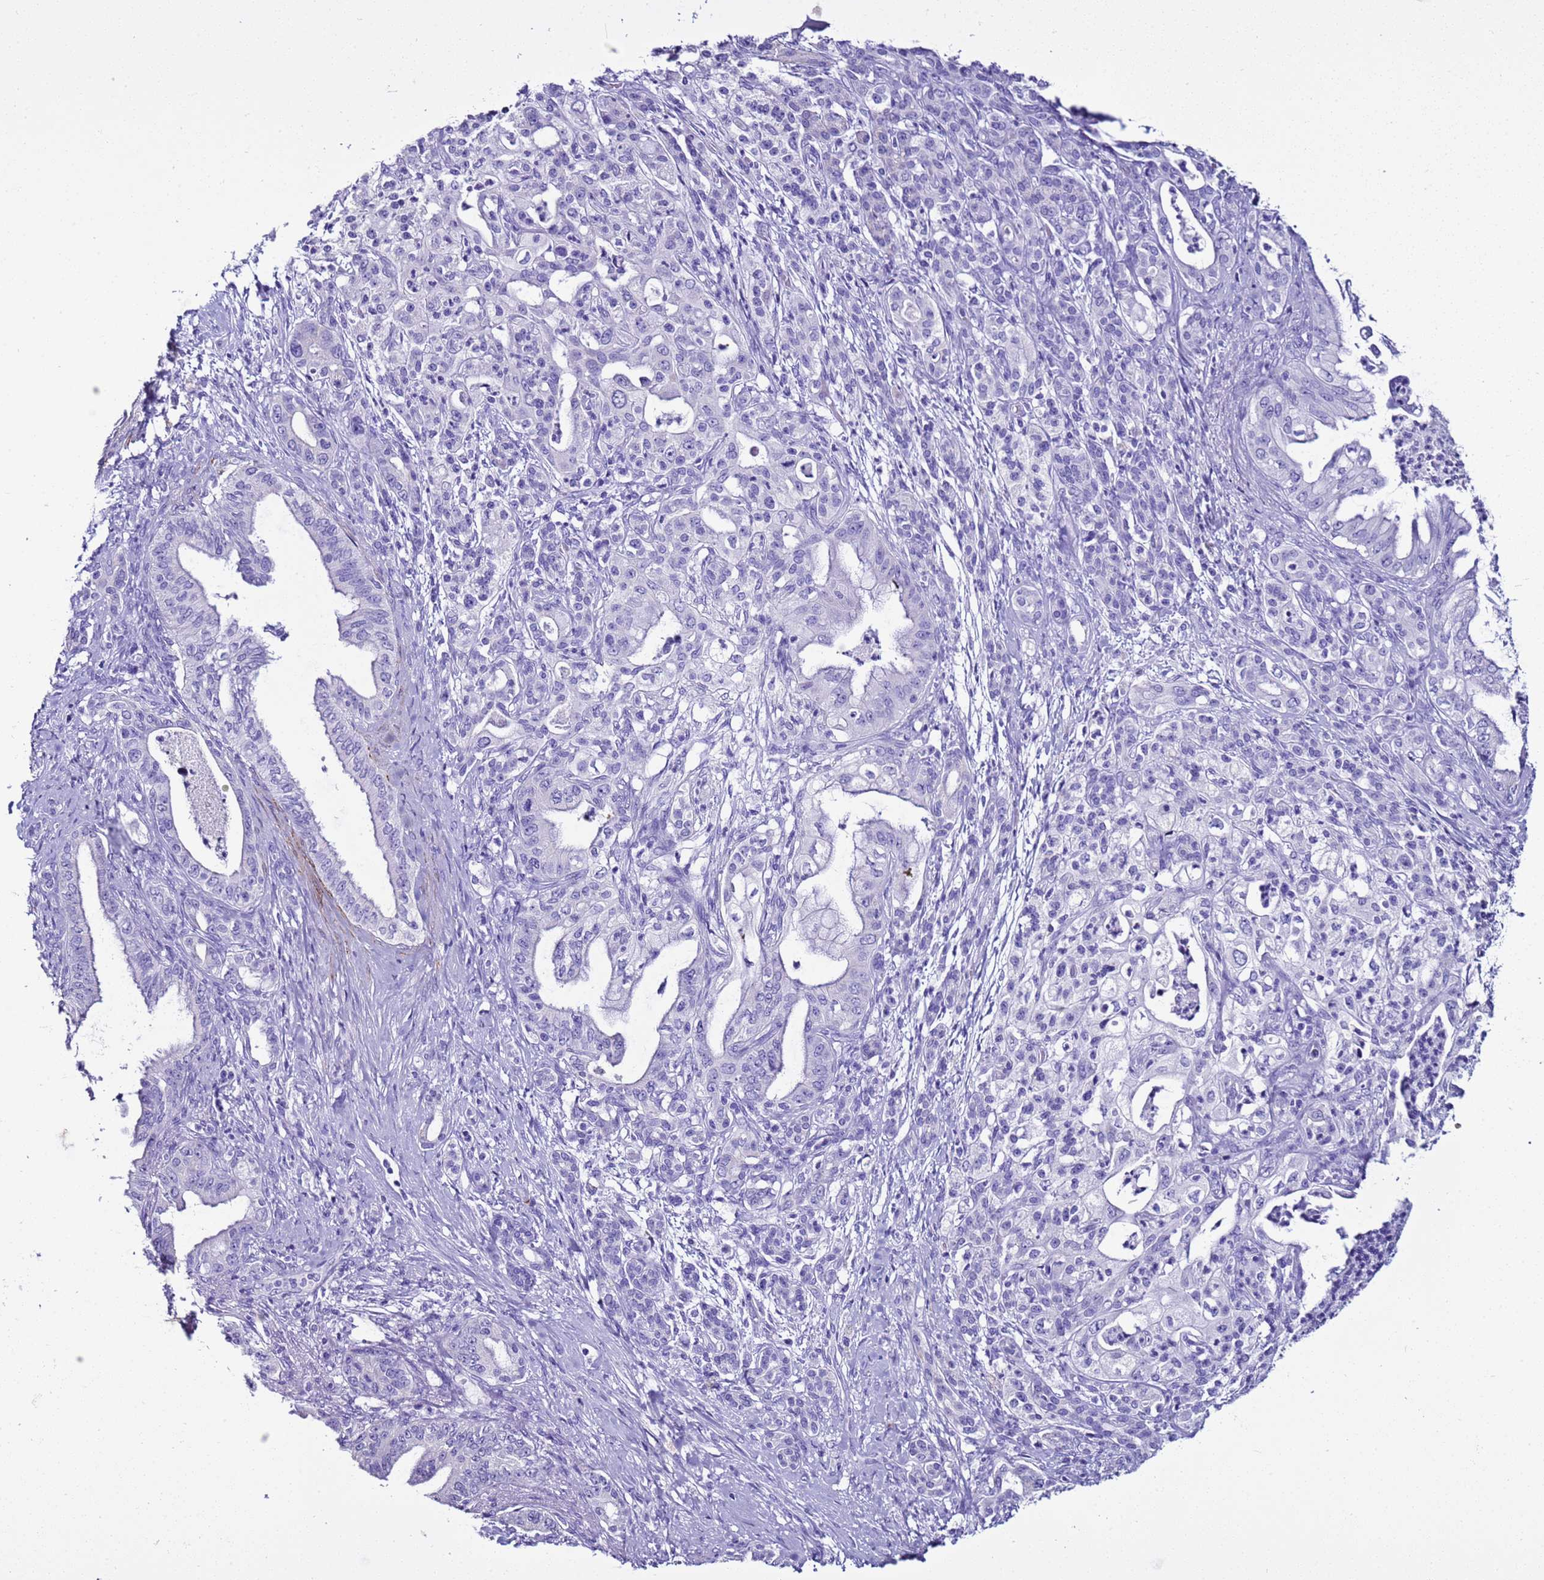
{"staining": {"intensity": "negative", "quantity": "none", "location": "none"}, "tissue": "pancreatic cancer", "cell_type": "Tumor cells", "image_type": "cancer", "snomed": [{"axis": "morphology", "description": "Adenocarcinoma, NOS"}, {"axis": "topography", "description": "Pancreas"}], "caption": "Histopathology image shows no significant protein expression in tumor cells of pancreatic cancer (adenocarcinoma).", "gene": "LCMT1", "patient": {"sex": "male", "age": 58}}